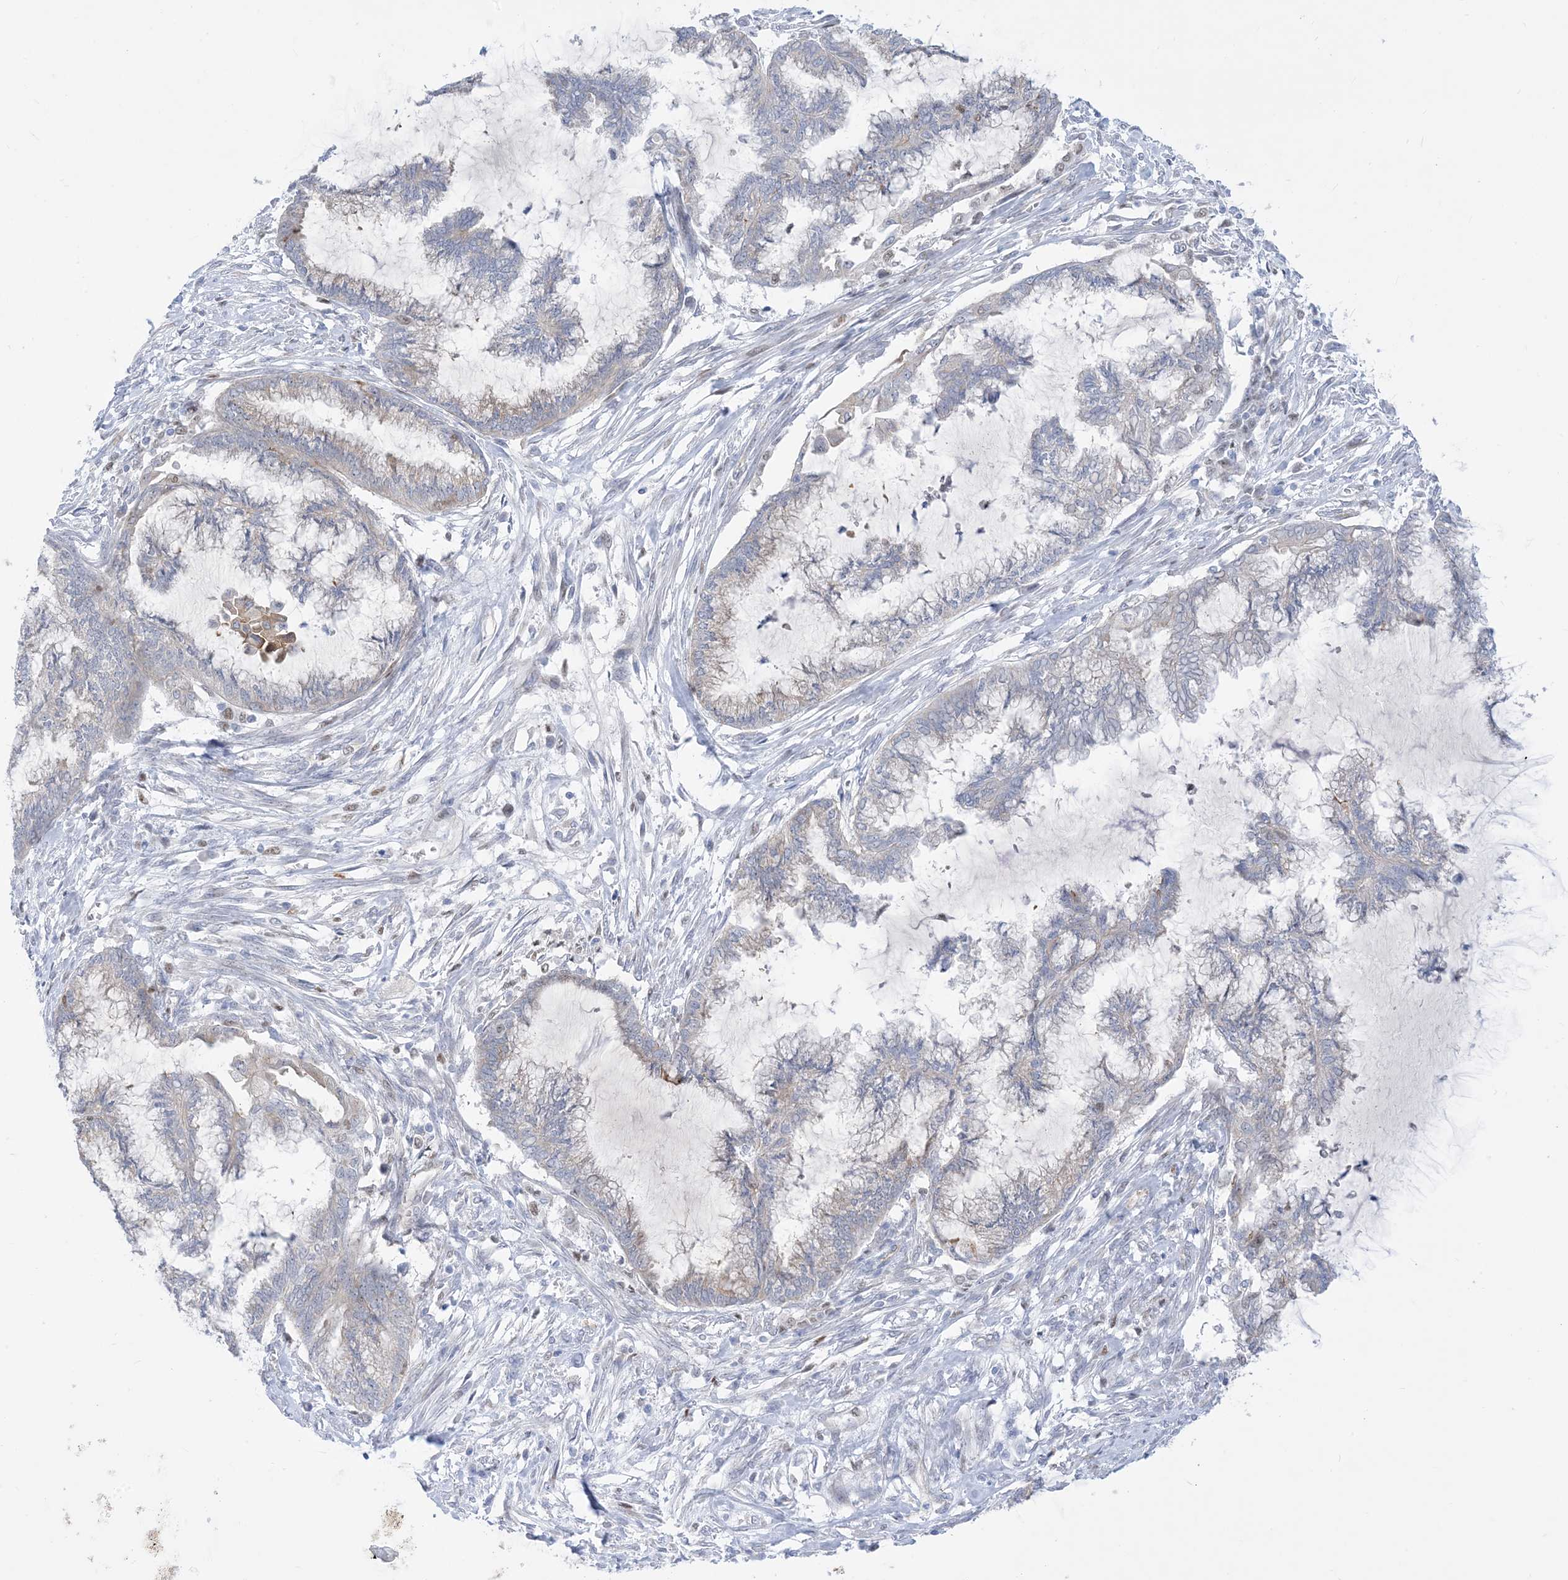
{"staining": {"intensity": "negative", "quantity": "none", "location": "none"}, "tissue": "endometrial cancer", "cell_type": "Tumor cells", "image_type": "cancer", "snomed": [{"axis": "morphology", "description": "Adenocarcinoma, NOS"}, {"axis": "topography", "description": "Endometrium"}], "caption": "Adenocarcinoma (endometrial) stained for a protein using IHC displays no expression tumor cells.", "gene": "MARS2", "patient": {"sex": "female", "age": 86}}